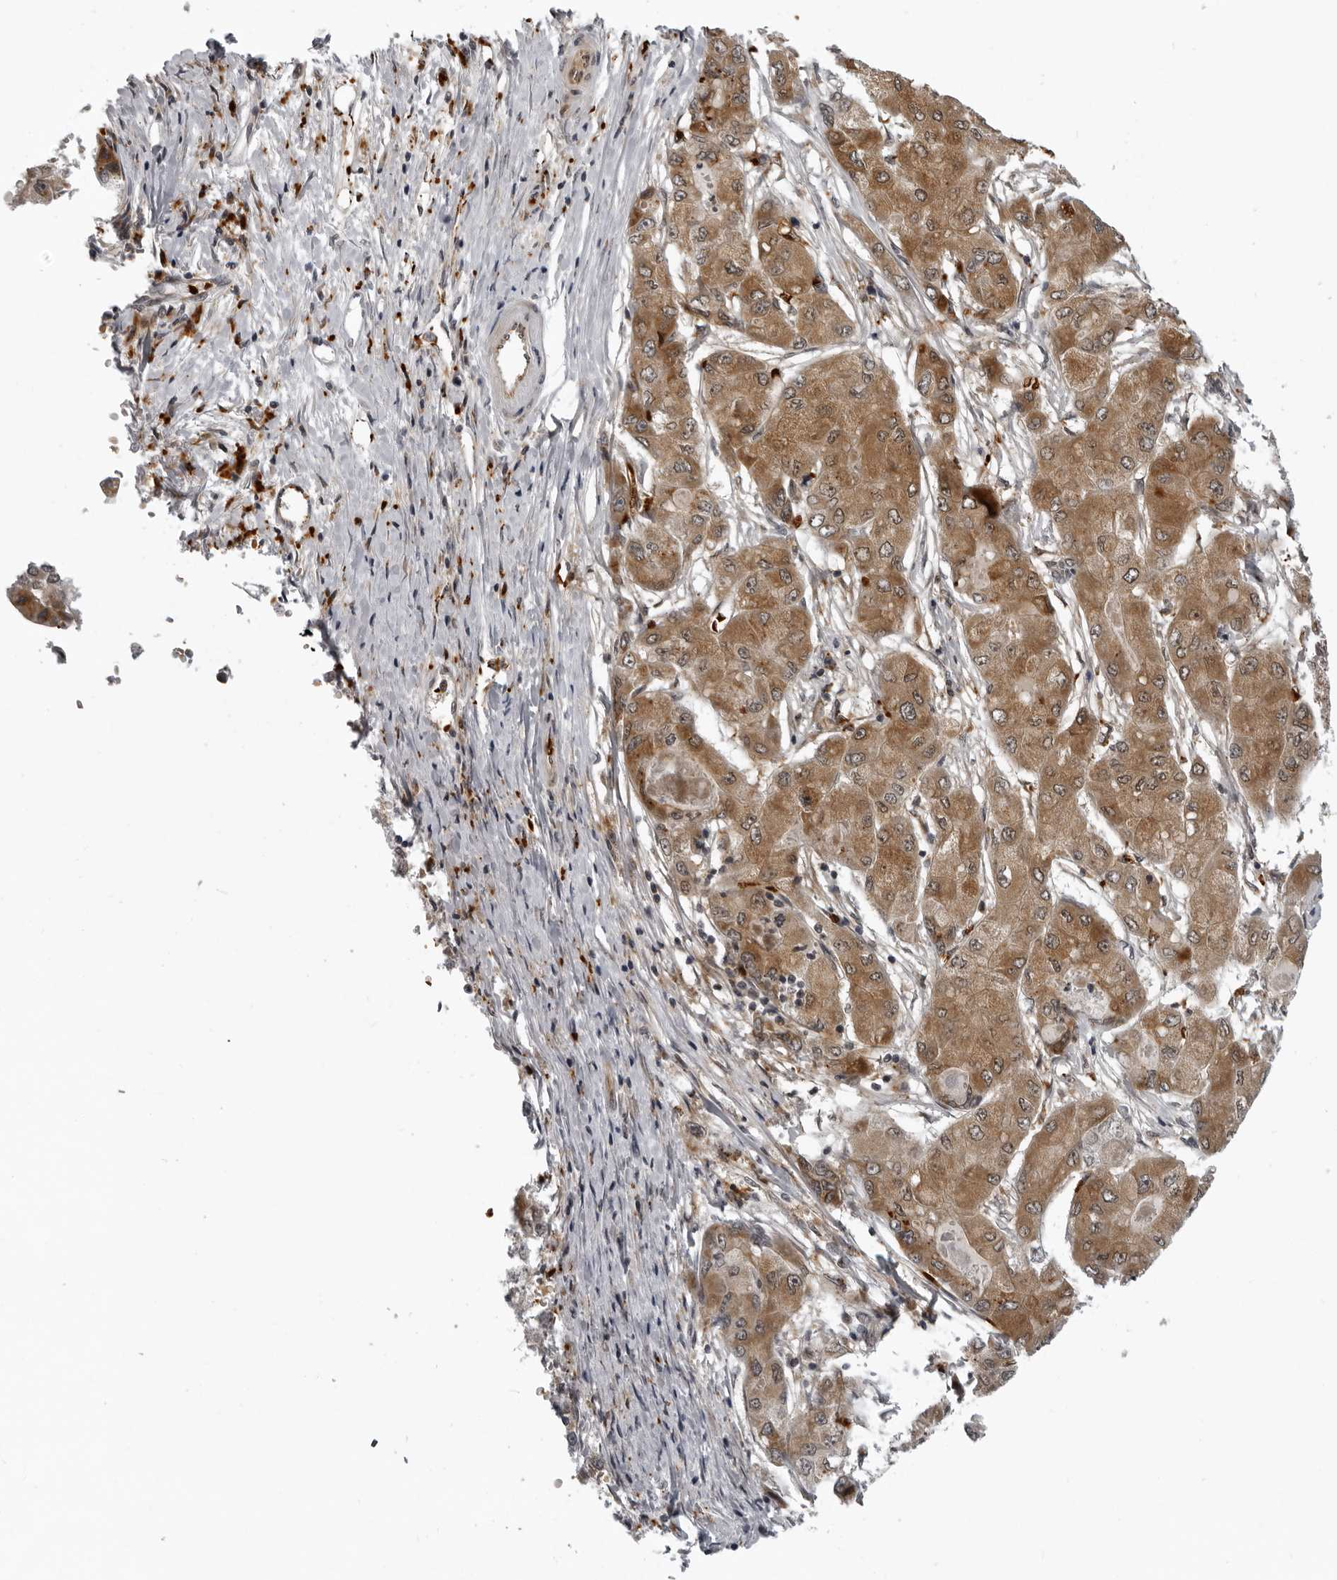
{"staining": {"intensity": "strong", "quantity": ">75%", "location": "cytoplasmic/membranous"}, "tissue": "liver cancer", "cell_type": "Tumor cells", "image_type": "cancer", "snomed": [{"axis": "morphology", "description": "Carcinoma, Hepatocellular, NOS"}, {"axis": "topography", "description": "Liver"}], "caption": "Immunohistochemistry histopathology image of neoplastic tissue: liver cancer stained using immunohistochemistry (IHC) reveals high levels of strong protein expression localized specifically in the cytoplasmic/membranous of tumor cells, appearing as a cytoplasmic/membranous brown color.", "gene": "THOP1", "patient": {"sex": "male", "age": 80}}